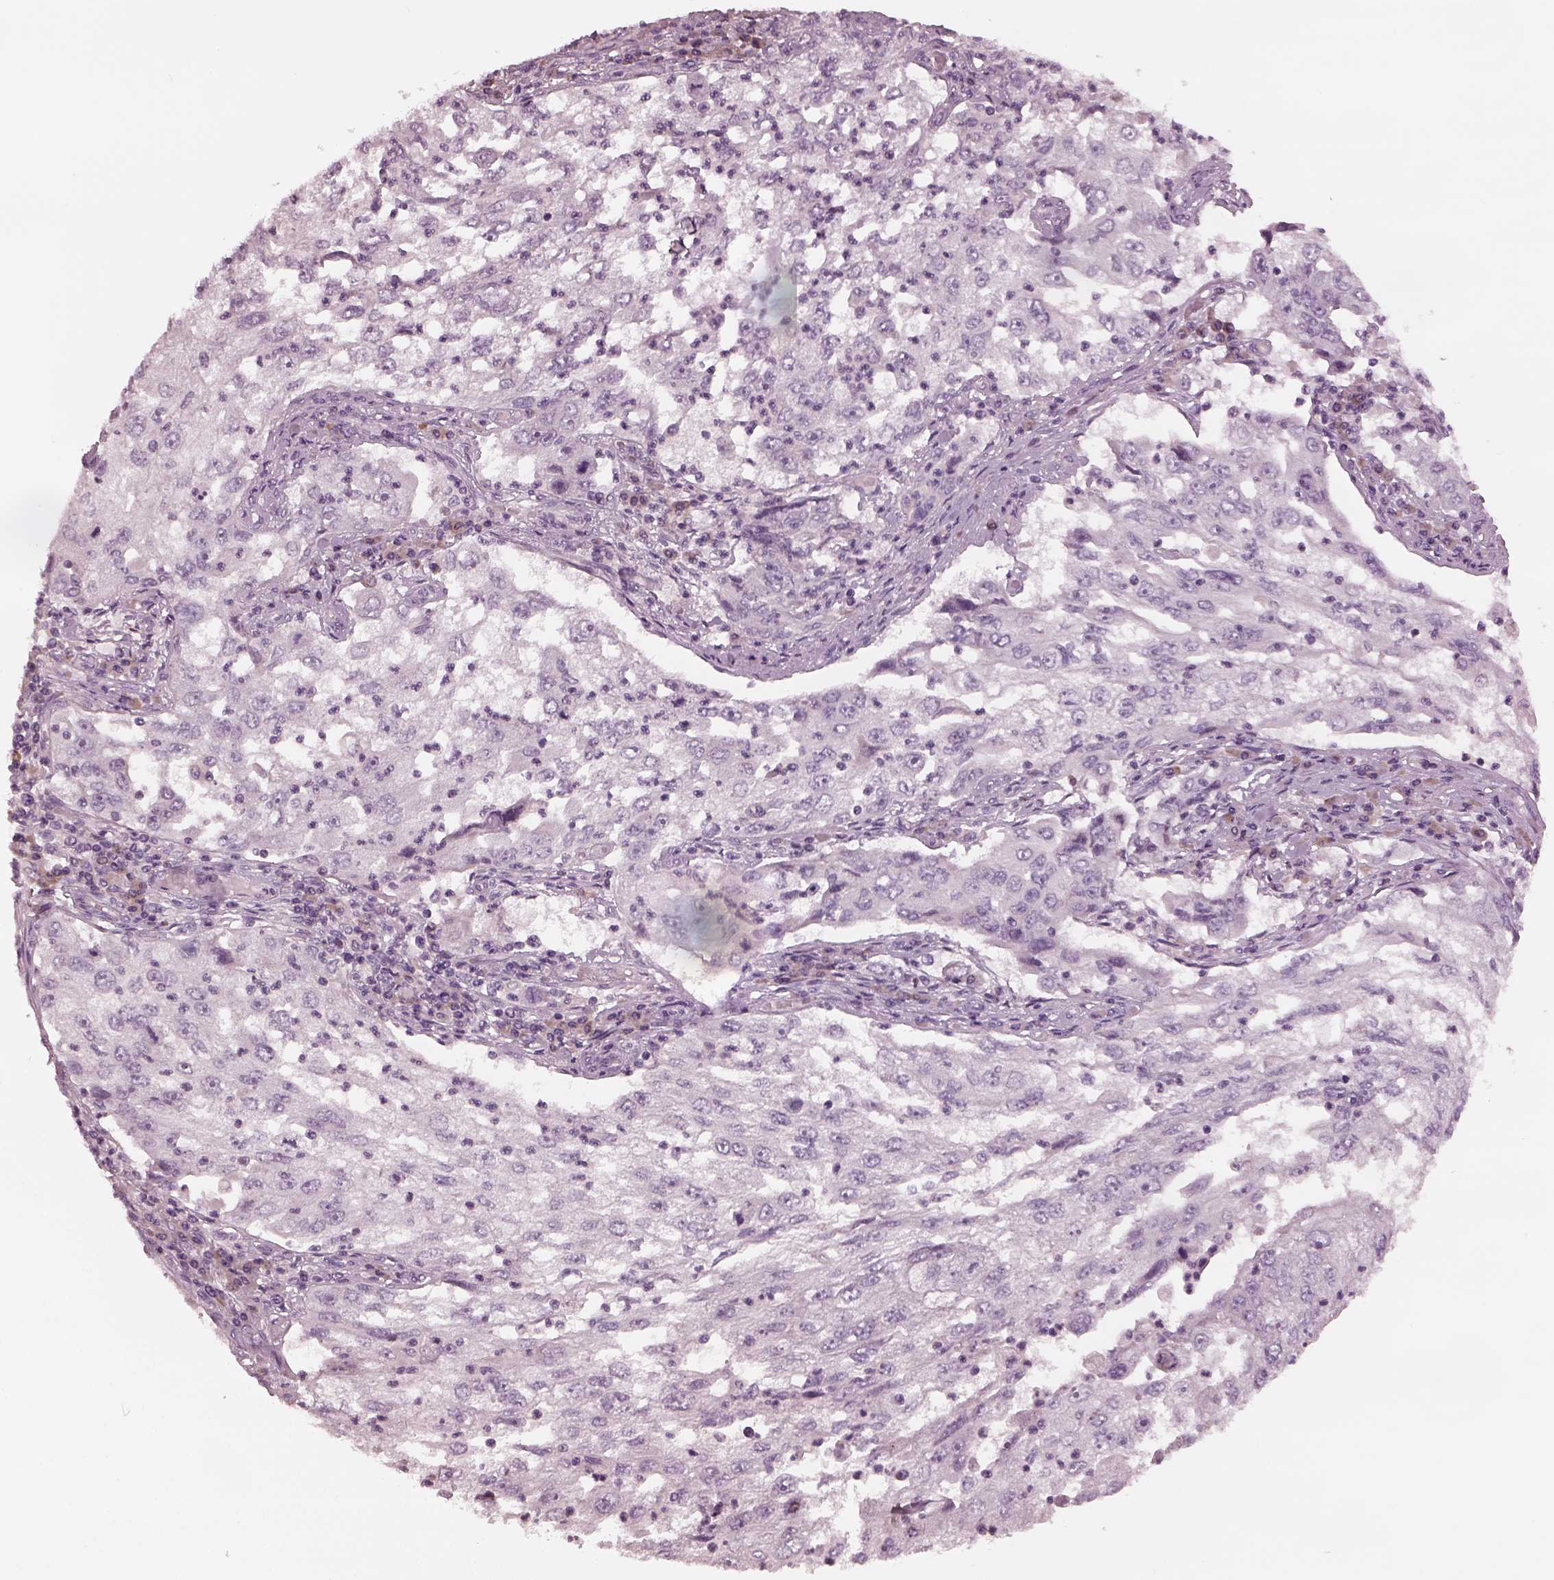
{"staining": {"intensity": "negative", "quantity": "none", "location": "none"}, "tissue": "cervical cancer", "cell_type": "Tumor cells", "image_type": "cancer", "snomed": [{"axis": "morphology", "description": "Squamous cell carcinoma, NOS"}, {"axis": "topography", "description": "Cervix"}], "caption": "An immunohistochemistry (IHC) image of cervical cancer is shown. There is no staining in tumor cells of cervical cancer.", "gene": "MIA", "patient": {"sex": "female", "age": 36}}